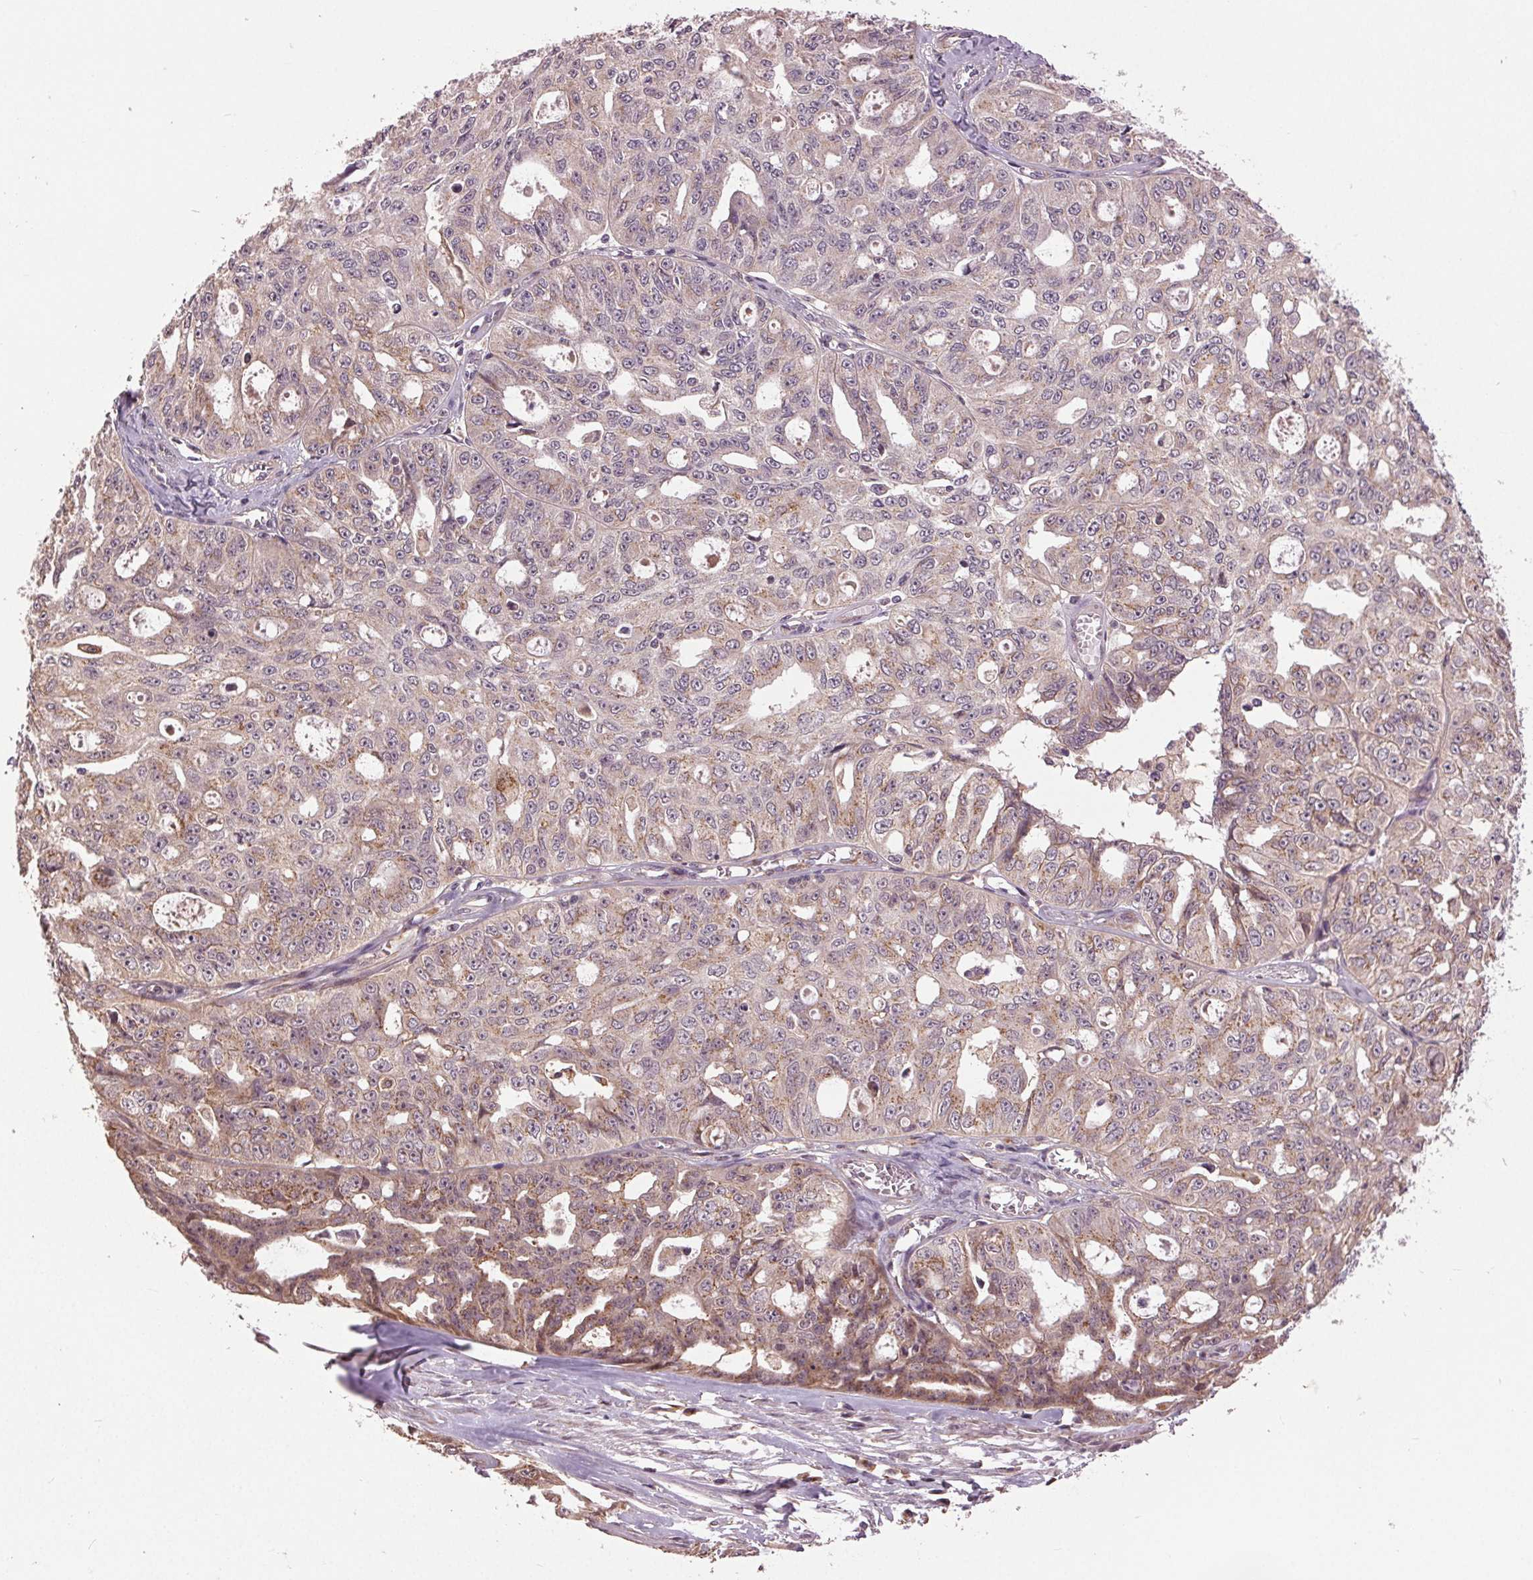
{"staining": {"intensity": "weak", "quantity": "<25%", "location": "cytoplasmic/membranous"}, "tissue": "ovarian cancer", "cell_type": "Tumor cells", "image_type": "cancer", "snomed": [{"axis": "morphology", "description": "Carcinoma, endometroid"}, {"axis": "topography", "description": "Ovary"}], "caption": "IHC photomicrograph of endometroid carcinoma (ovarian) stained for a protein (brown), which exhibits no positivity in tumor cells.", "gene": "BSDC1", "patient": {"sex": "female", "age": 65}}